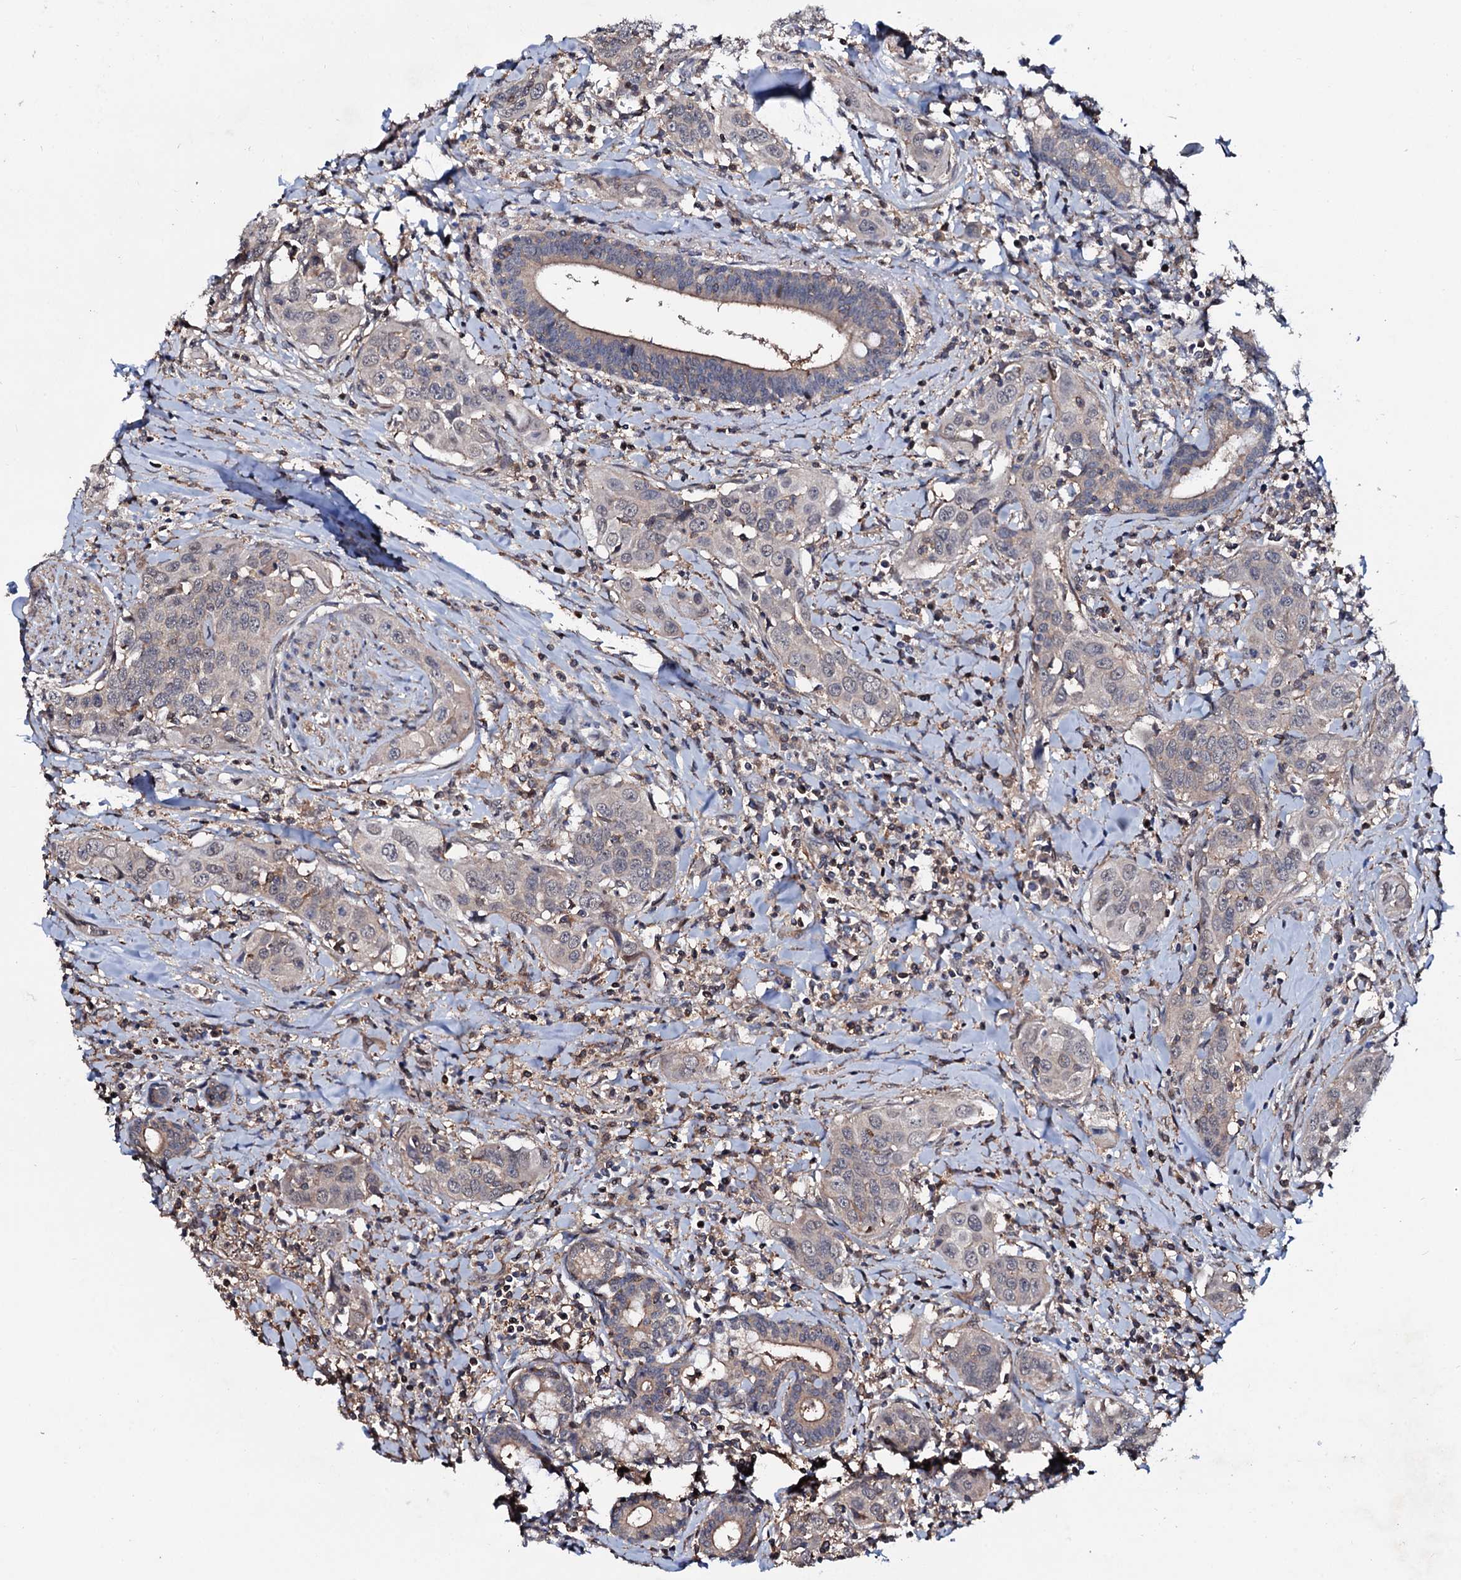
{"staining": {"intensity": "weak", "quantity": "25%-75%", "location": "nuclear"}, "tissue": "head and neck cancer", "cell_type": "Tumor cells", "image_type": "cancer", "snomed": [{"axis": "morphology", "description": "Squamous cell carcinoma, NOS"}, {"axis": "topography", "description": "Oral tissue"}, {"axis": "topography", "description": "Head-Neck"}], "caption": "Head and neck squamous cell carcinoma was stained to show a protein in brown. There is low levels of weak nuclear expression in about 25%-75% of tumor cells.", "gene": "COG6", "patient": {"sex": "female", "age": 50}}